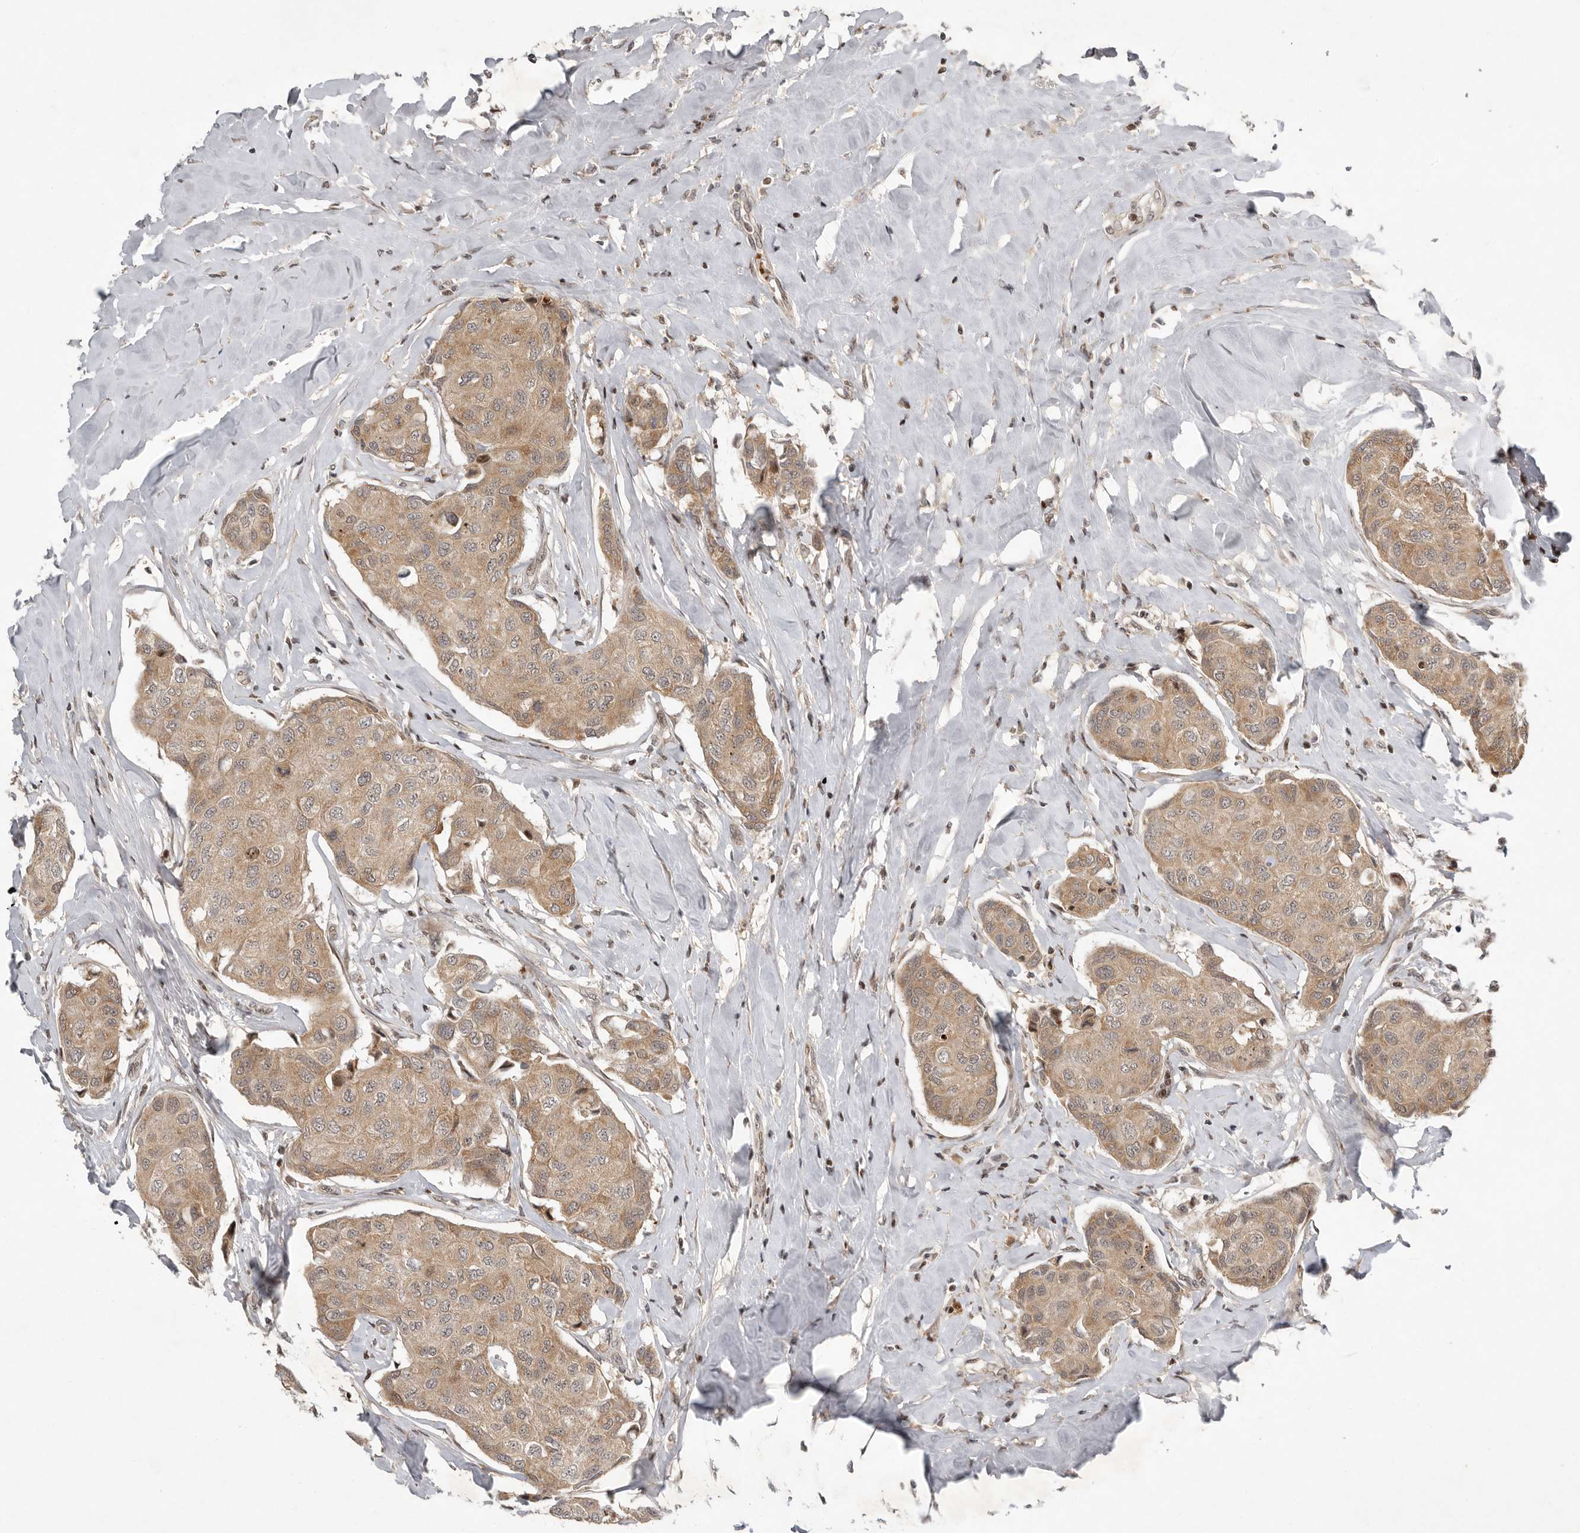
{"staining": {"intensity": "moderate", "quantity": ">75%", "location": "cytoplasmic/membranous,nuclear"}, "tissue": "breast cancer", "cell_type": "Tumor cells", "image_type": "cancer", "snomed": [{"axis": "morphology", "description": "Duct carcinoma"}, {"axis": "topography", "description": "Breast"}], "caption": "Moderate cytoplasmic/membranous and nuclear expression is seen in about >75% of tumor cells in breast cancer.", "gene": "RABIF", "patient": {"sex": "female", "age": 80}}